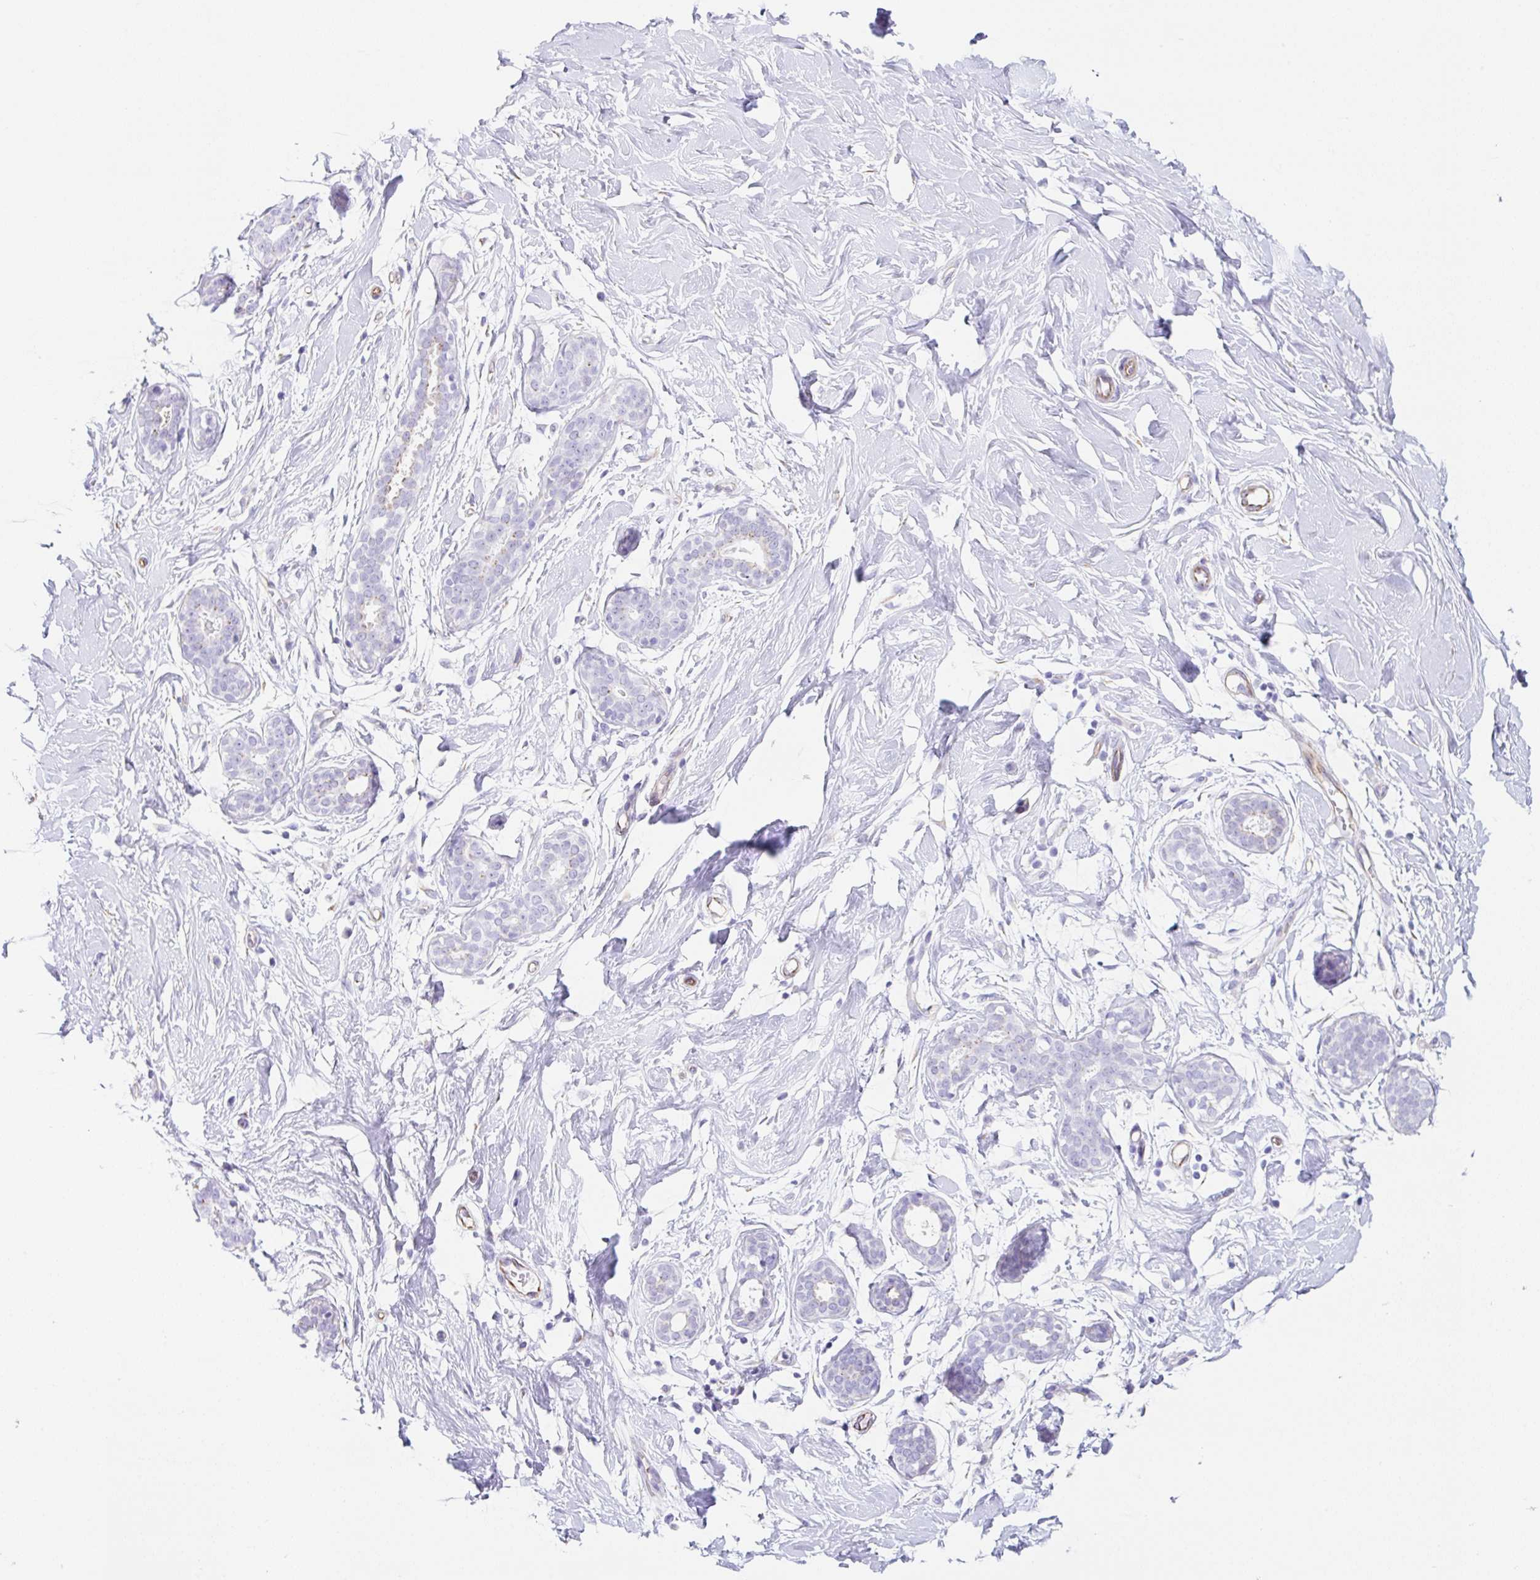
{"staining": {"intensity": "negative", "quantity": "none", "location": "none"}, "tissue": "breast", "cell_type": "Adipocytes", "image_type": "normal", "snomed": [{"axis": "morphology", "description": "Normal tissue, NOS"}, {"axis": "topography", "description": "Breast"}], "caption": "IHC histopathology image of benign breast: human breast stained with DAB shows no significant protein staining in adipocytes.", "gene": "DKK4", "patient": {"sex": "female", "age": 27}}